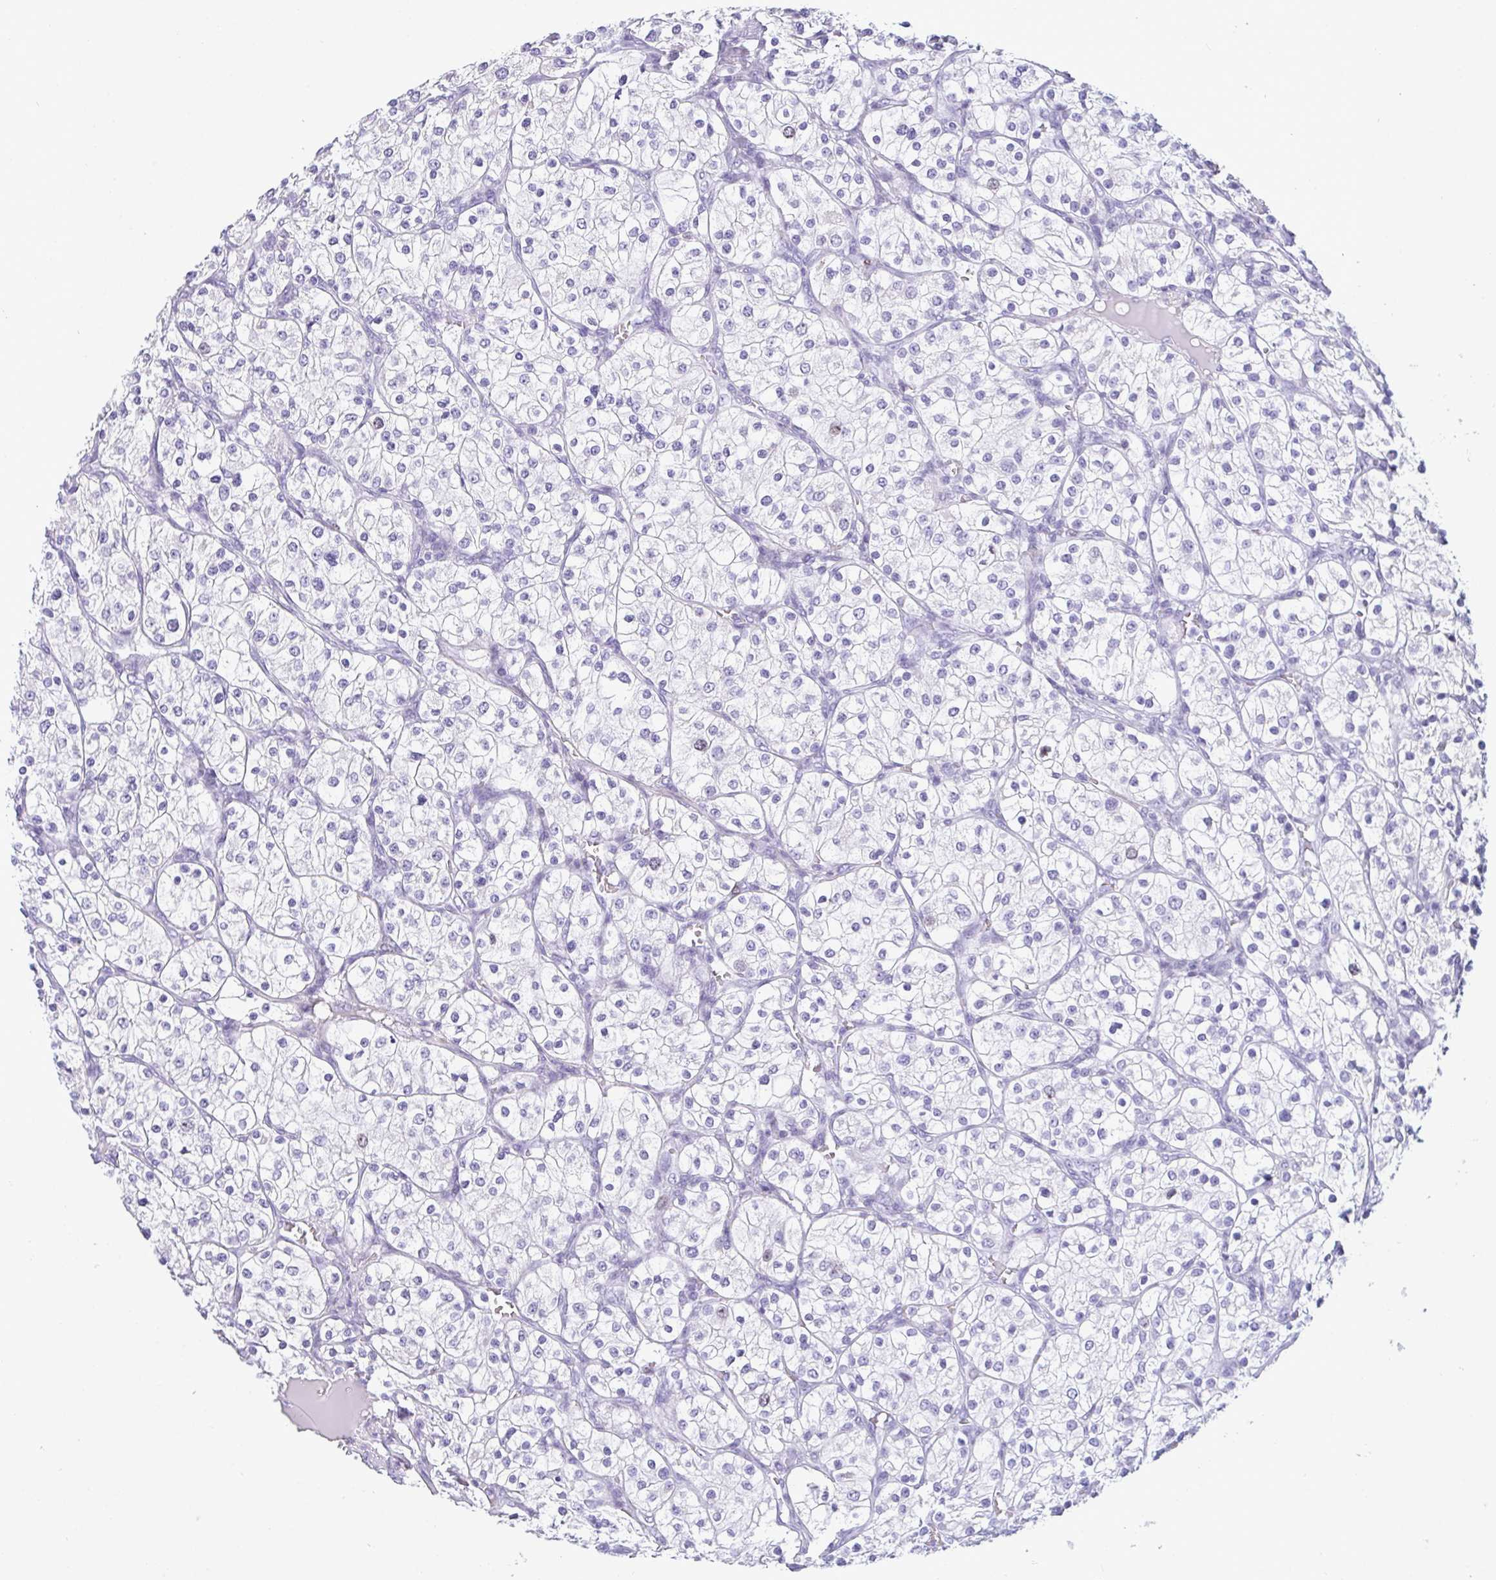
{"staining": {"intensity": "negative", "quantity": "none", "location": "none"}, "tissue": "renal cancer", "cell_type": "Tumor cells", "image_type": "cancer", "snomed": [{"axis": "morphology", "description": "Adenocarcinoma, NOS"}, {"axis": "topography", "description": "Kidney"}], "caption": "Immunohistochemistry (IHC) of human renal cancer (adenocarcinoma) reveals no staining in tumor cells.", "gene": "SUZ12", "patient": {"sex": "male", "age": 80}}